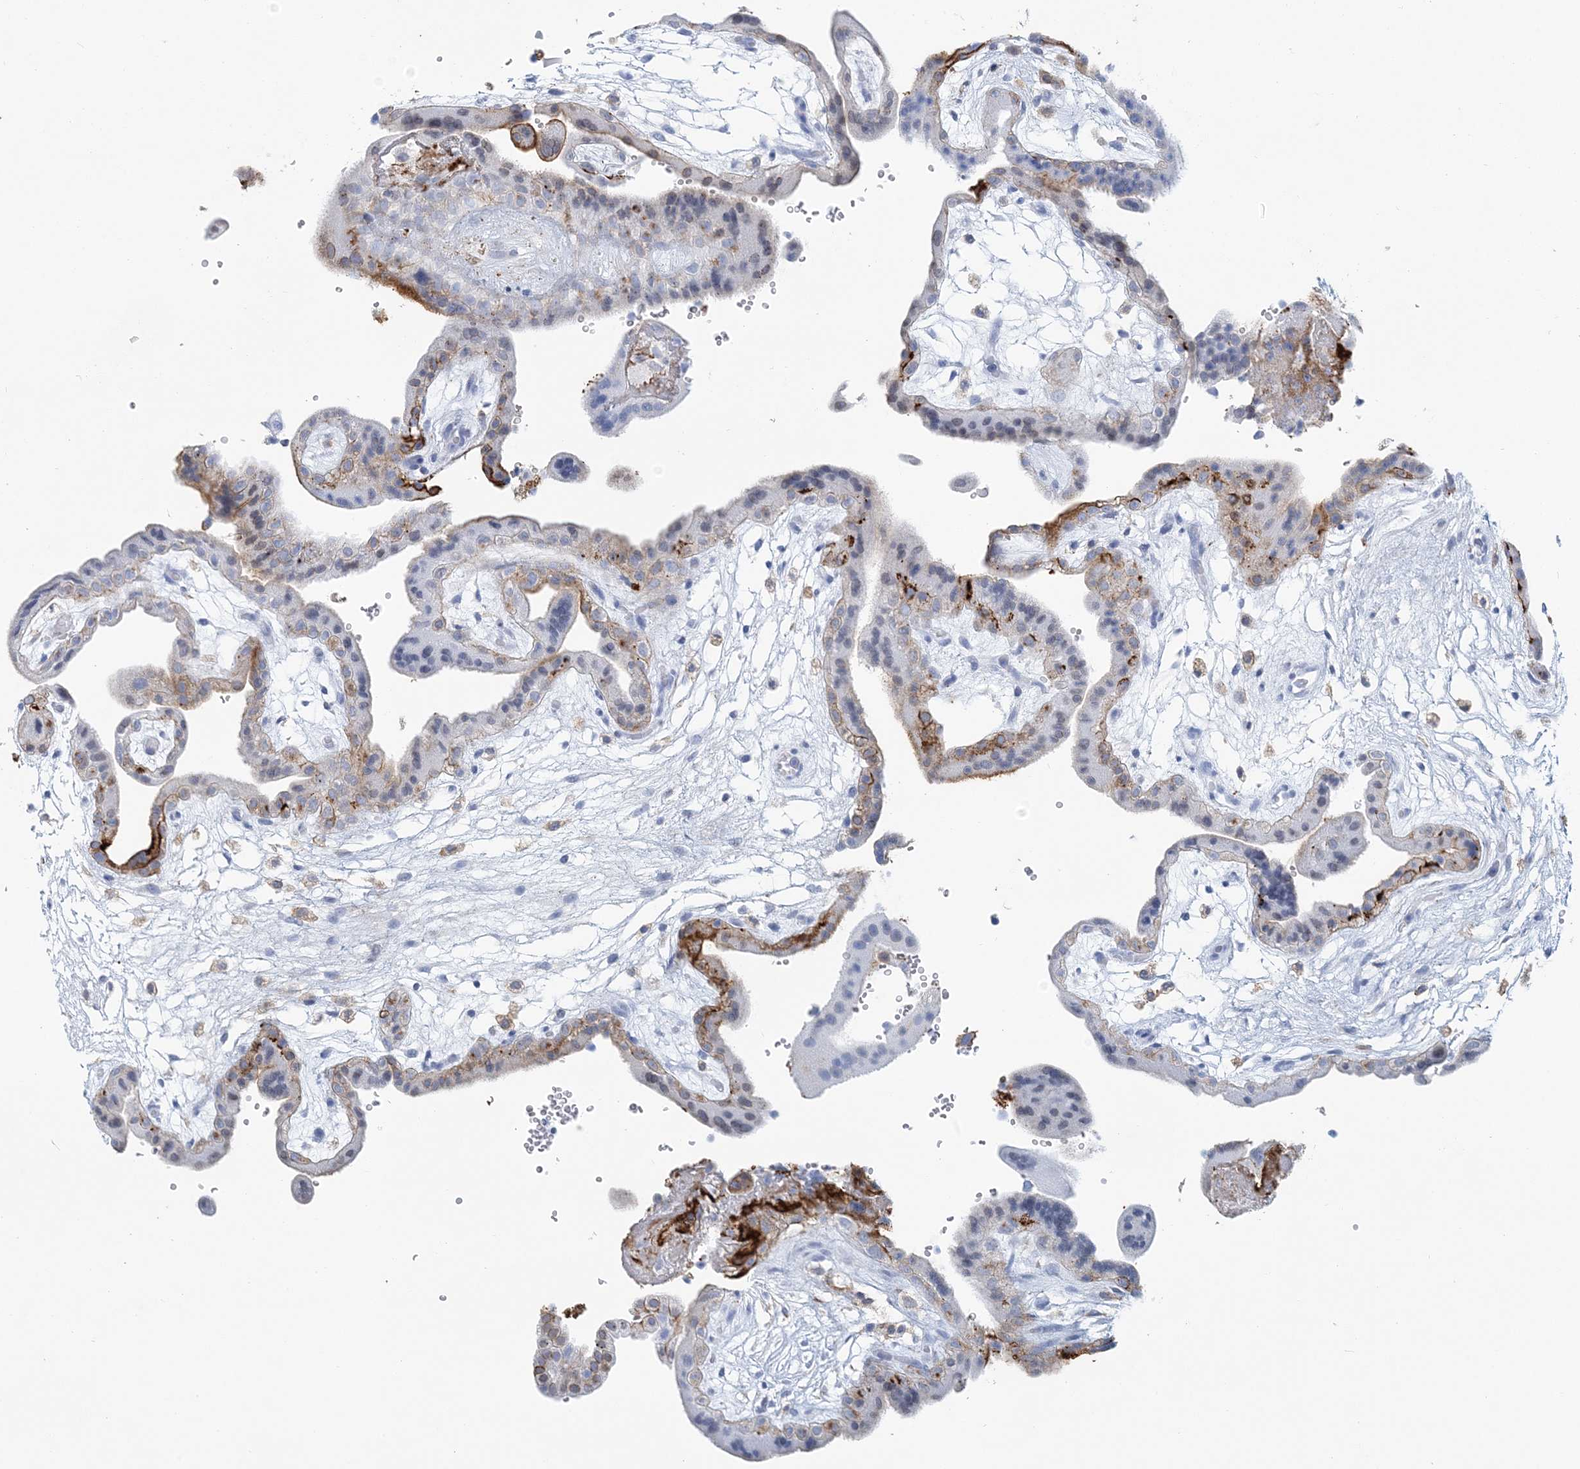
{"staining": {"intensity": "negative", "quantity": "none", "location": "none"}, "tissue": "placenta", "cell_type": "Decidual cells", "image_type": "normal", "snomed": [{"axis": "morphology", "description": "Normal tissue, NOS"}, {"axis": "topography", "description": "Placenta"}], "caption": "IHC photomicrograph of normal human placenta stained for a protein (brown), which reveals no positivity in decidual cells.", "gene": "NKX6", "patient": {"sex": "female", "age": 18}}